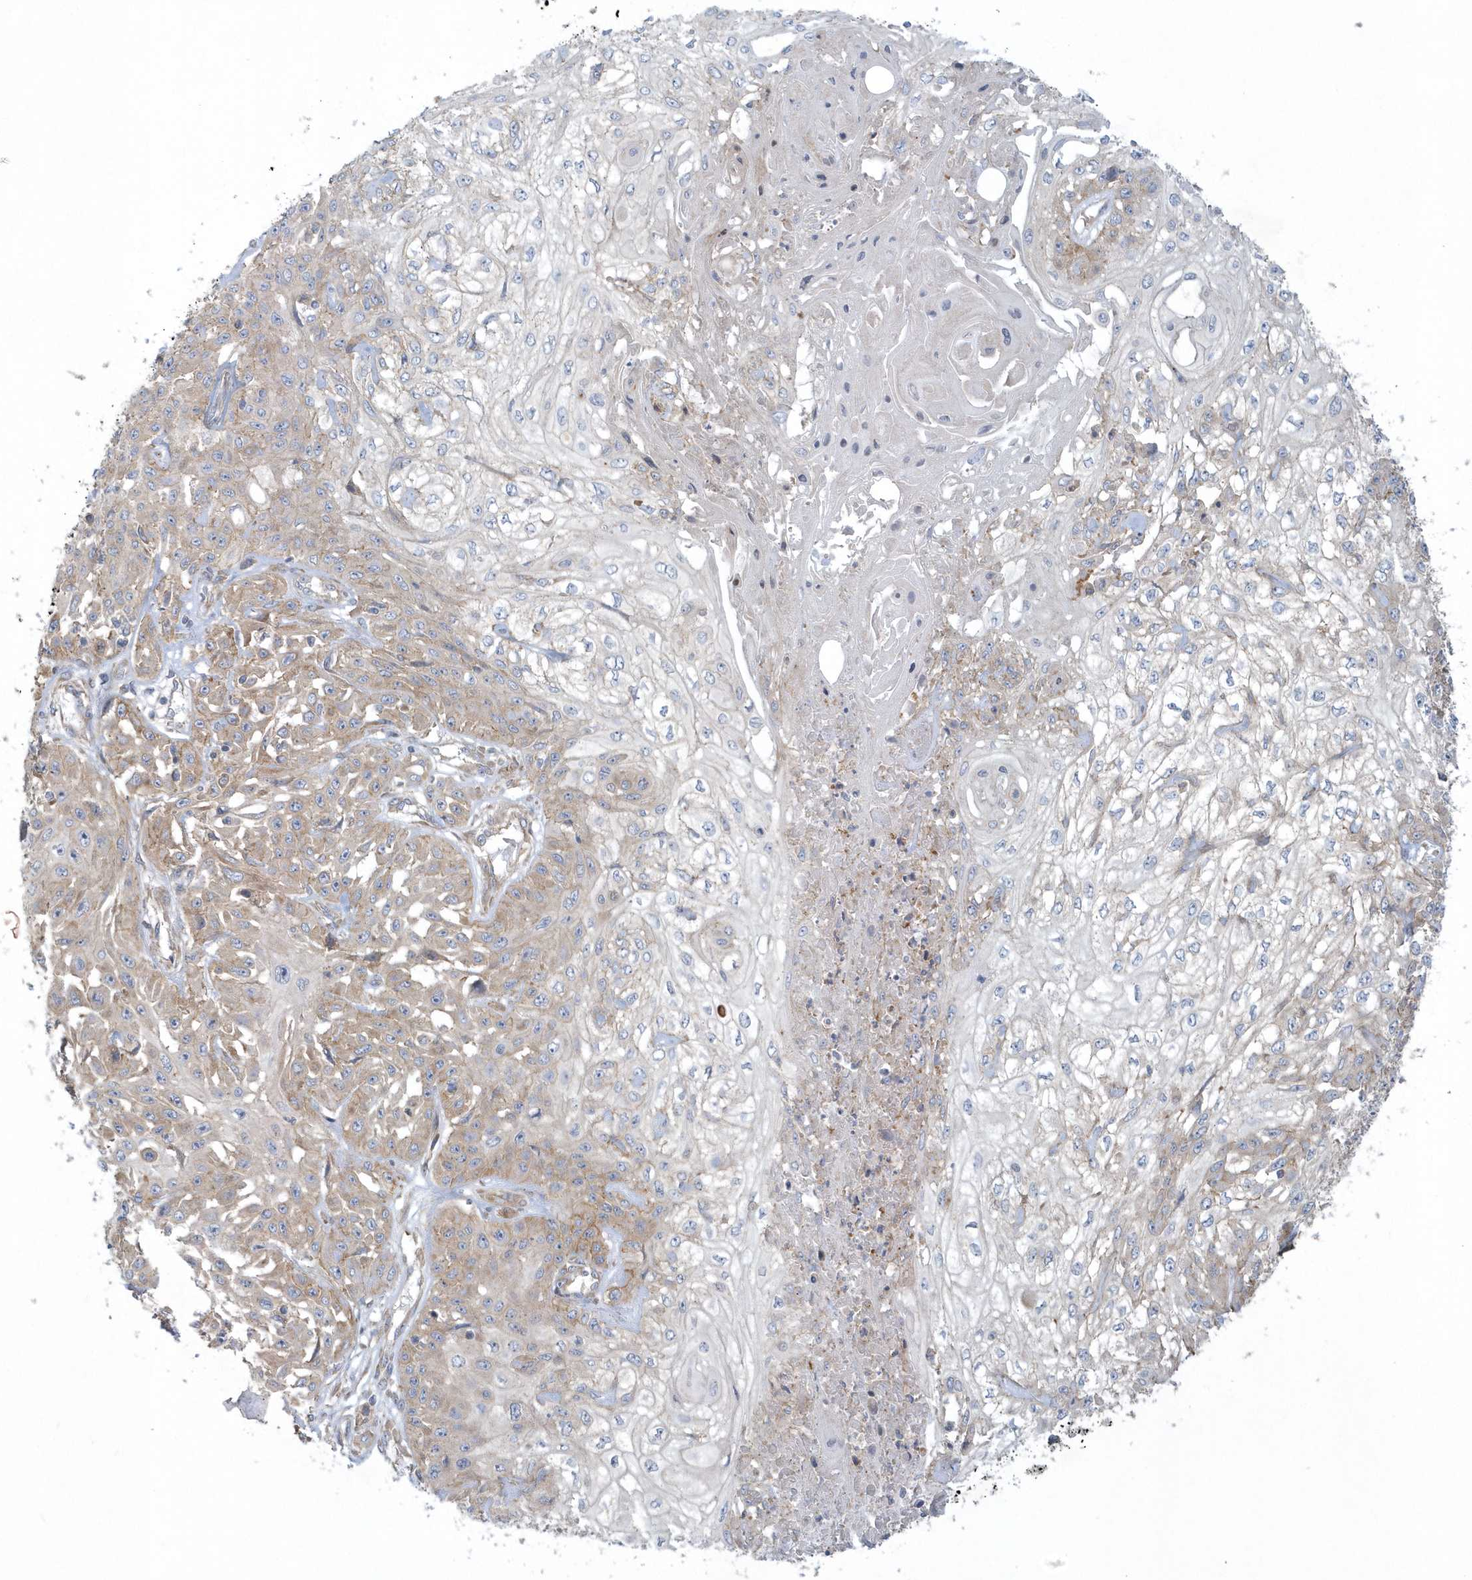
{"staining": {"intensity": "weak", "quantity": "25%-75%", "location": "cytoplasmic/membranous"}, "tissue": "skin cancer", "cell_type": "Tumor cells", "image_type": "cancer", "snomed": [{"axis": "morphology", "description": "Squamous cell carcinoma, NOS"}, {"axis": "morphology", "description": "Squamous cell carcinoma, metastatic, NOS"}, {"axis": "topography", "description": "Skin"}, {"axis": "topography", "description": "Lymph node"}], "caption": "The histopathology image shows staining of squamous cell carcinoma (skin), revealing weak cytoplasmic/membranous protein staining (brown color) within tumor cells. The protein is shown in brown color, while the nuclei are stained blue.", "gene": "CNOT10", "patient": {"sex": "male", "age": 75}}